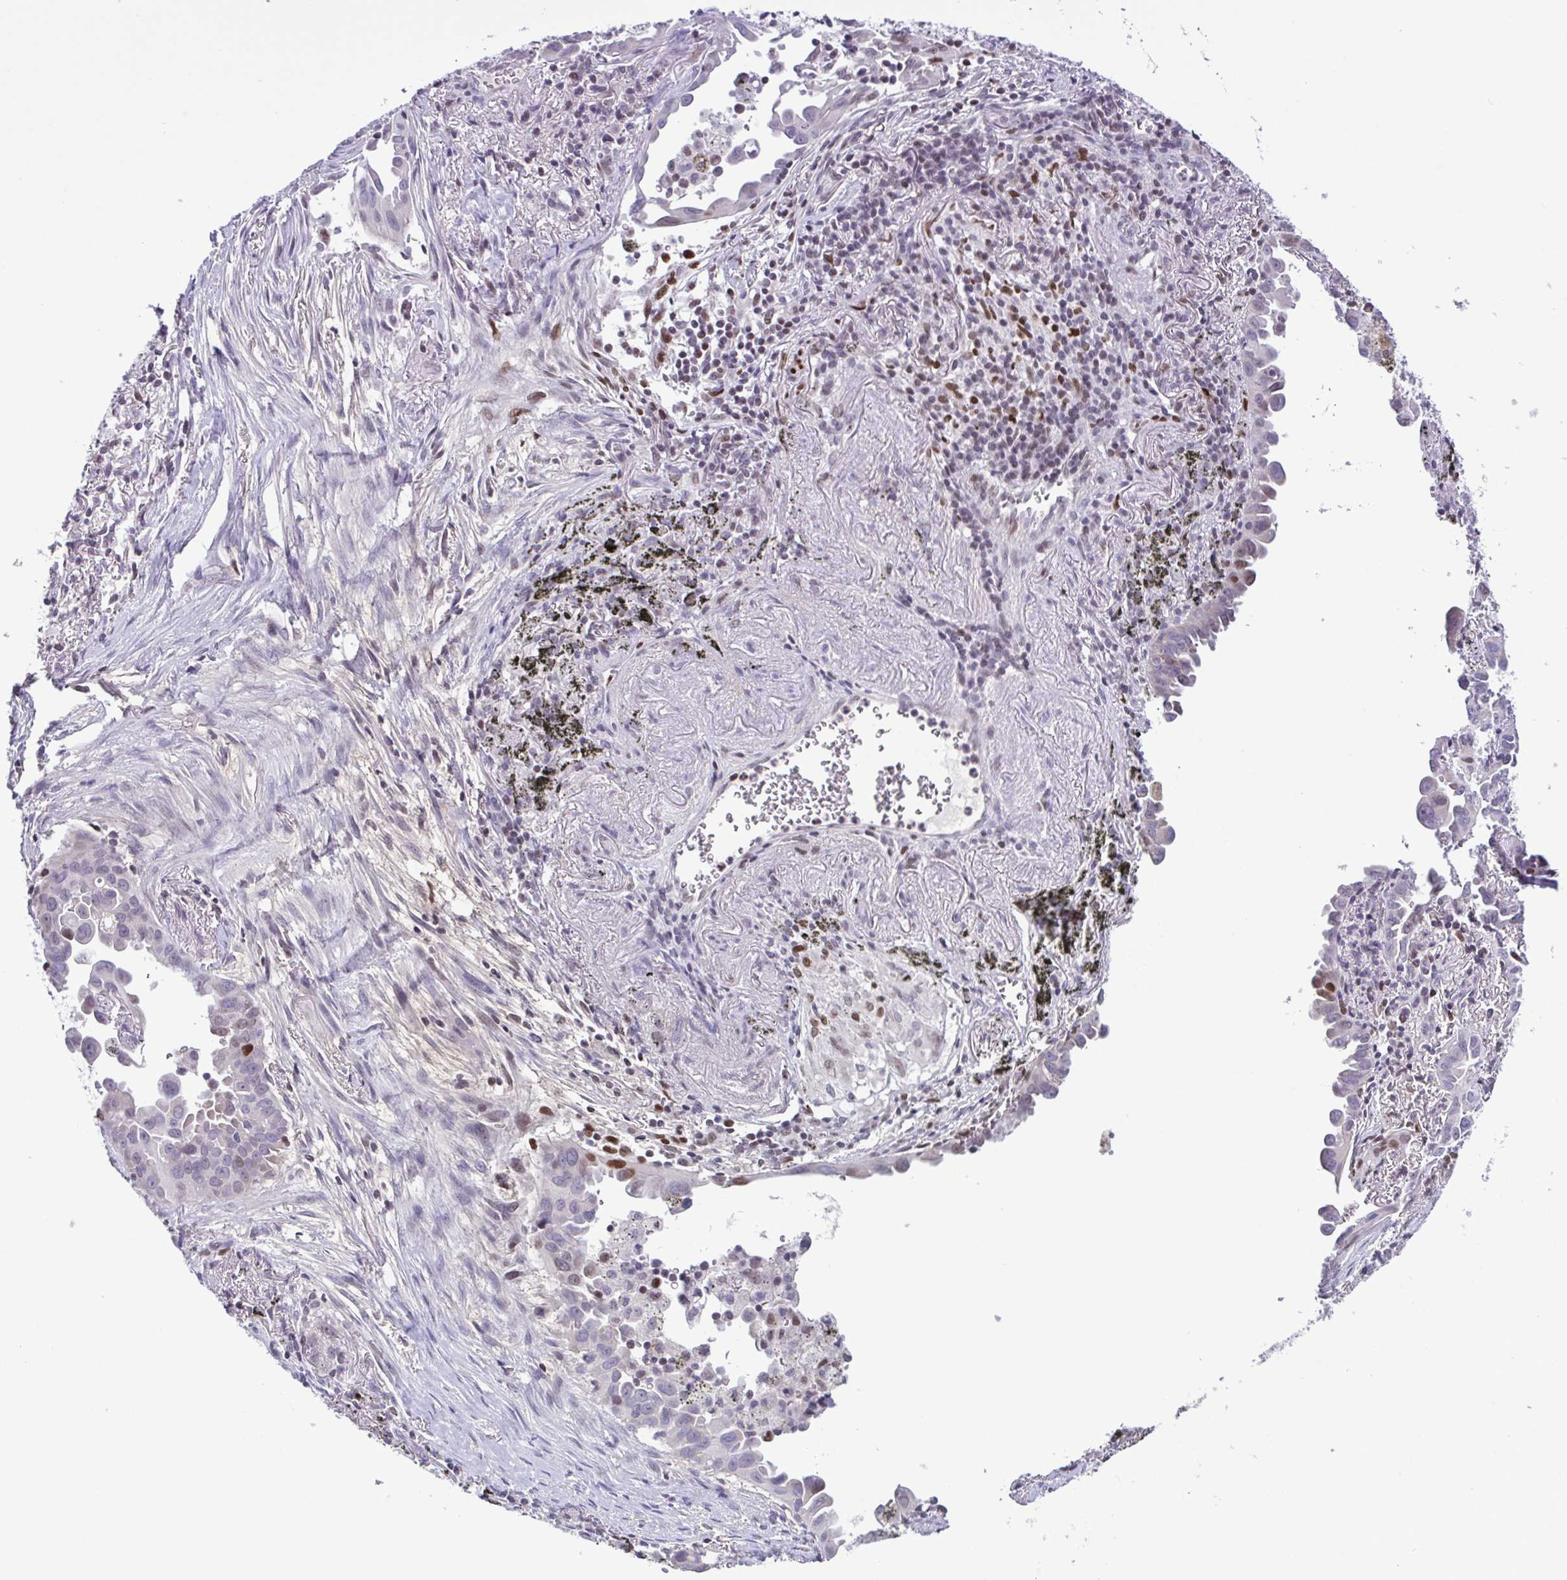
{"staining": {"intensity": "moderate", "quantity": "<25%", "location": "nuclear"}, "tissue": "lung cancer", "cell_type": "Tumor cells", "image_type": "cancer", "snomed": [{"axis": "morphology", "description": "Adenocarcinoma, NOS"}, {"axis": "topography", "description": "Lung"}], "caption": "DAB immunohistochemical staining of lung cancer exhibits moderate nuclear protein positivity in about <25% of tumor cells. (Brightfield microscopy of DAB IHC at high magnification).", "gene": "IRF1", "patient": {"sex": "male", "age": 68}}